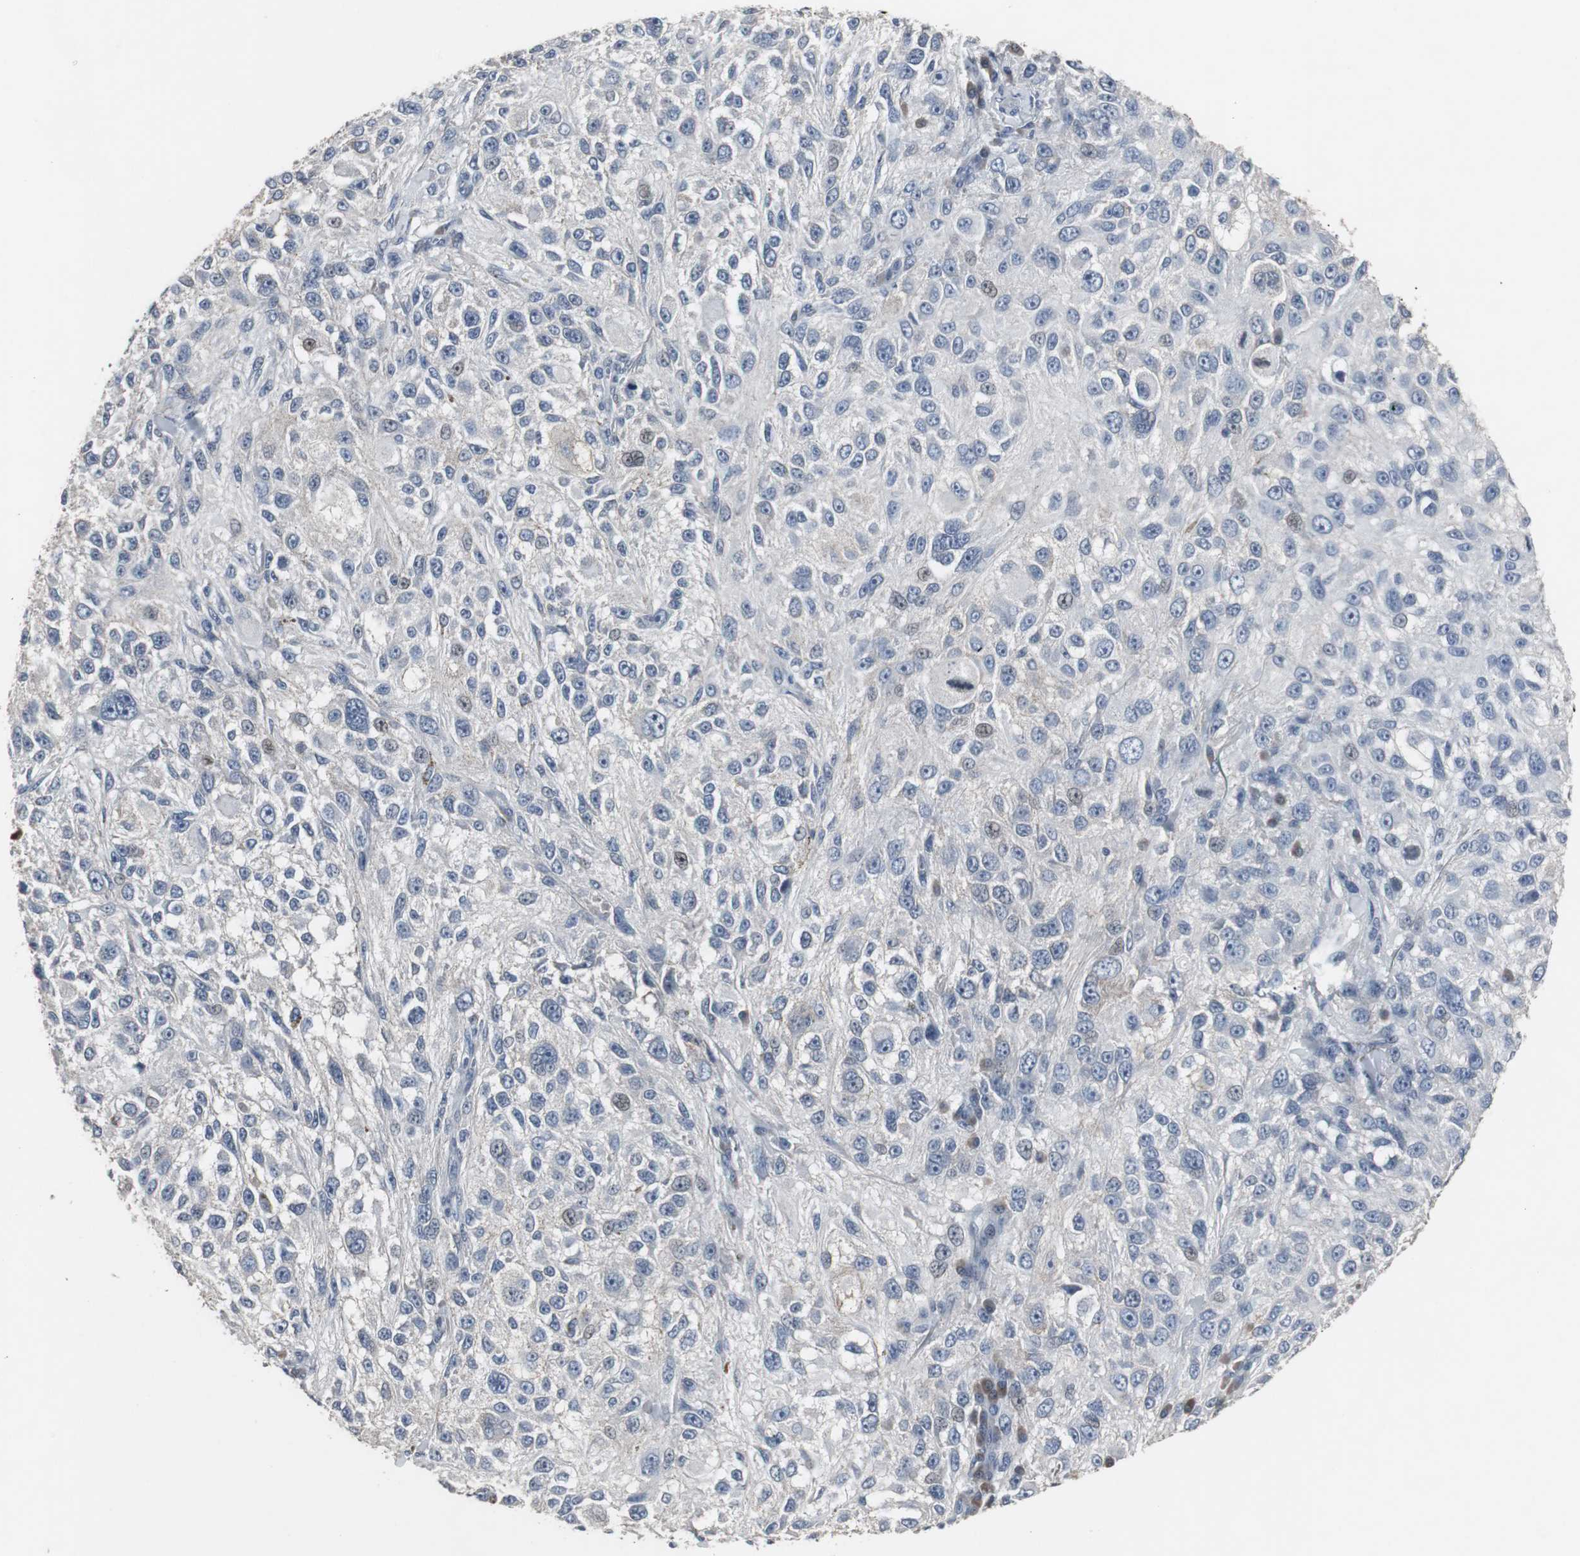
{"staining": {"intensity": "negative", "quantity": "none", "location": "none"}, "tissue": "melanoma", "cell_type": "Tumor cells", "image_type": "cancer", "snomed": [{"axis": "morphology", "description": "Necrosis, NOS"}, {"axis": "morphology", "description": "Malignant melanoma, NOS"}, {"axis": "topography", "description": "Skin"}], "caption": "A high-resolution histopathology image shows immunohistochemistry staining of melanoma, which exhibits no significant staining in tumor cells.", "gene": "ACAA1", "patient": {"sex": "female", "age": 87}}